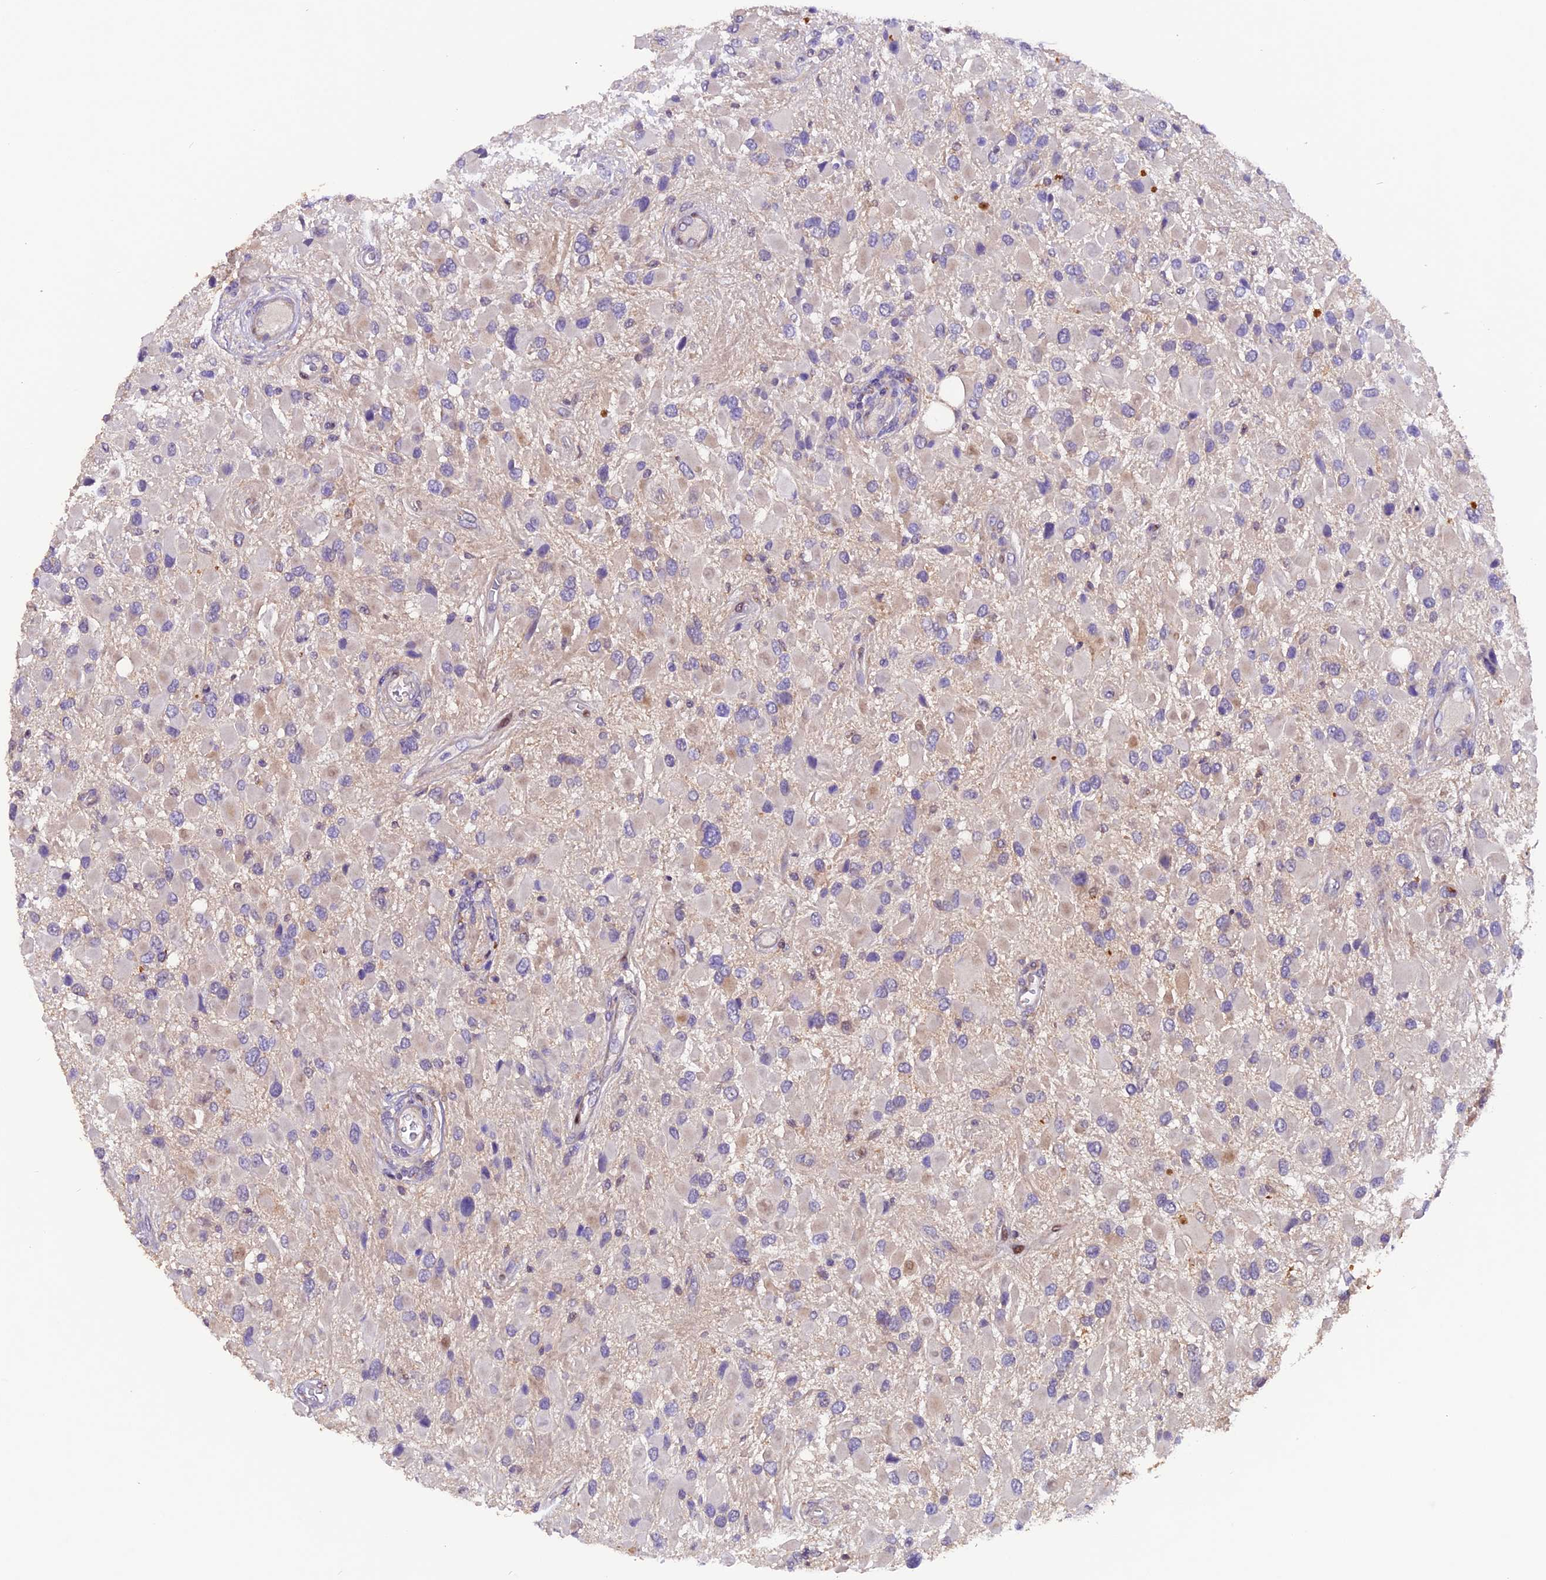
{"staining": {"intensity": "weak", "quantity": "<25%", "location": "cytoplasmic/membranous"}, "tissue": "glioma", "cell_type": "Tumor cells", "image_type": "cancer", "snomed": [{"axis": "morphology", "description": "Glioma, malignant, High grade"}, {"axis": "topography", "description": "Brain"}], "caption": "Immunohistochemical staining of human malignant high-grade glioma shows no significant expression in tumor cells.", "gene": "NCK2", "patient": {"sex": "male", "age": 53}}